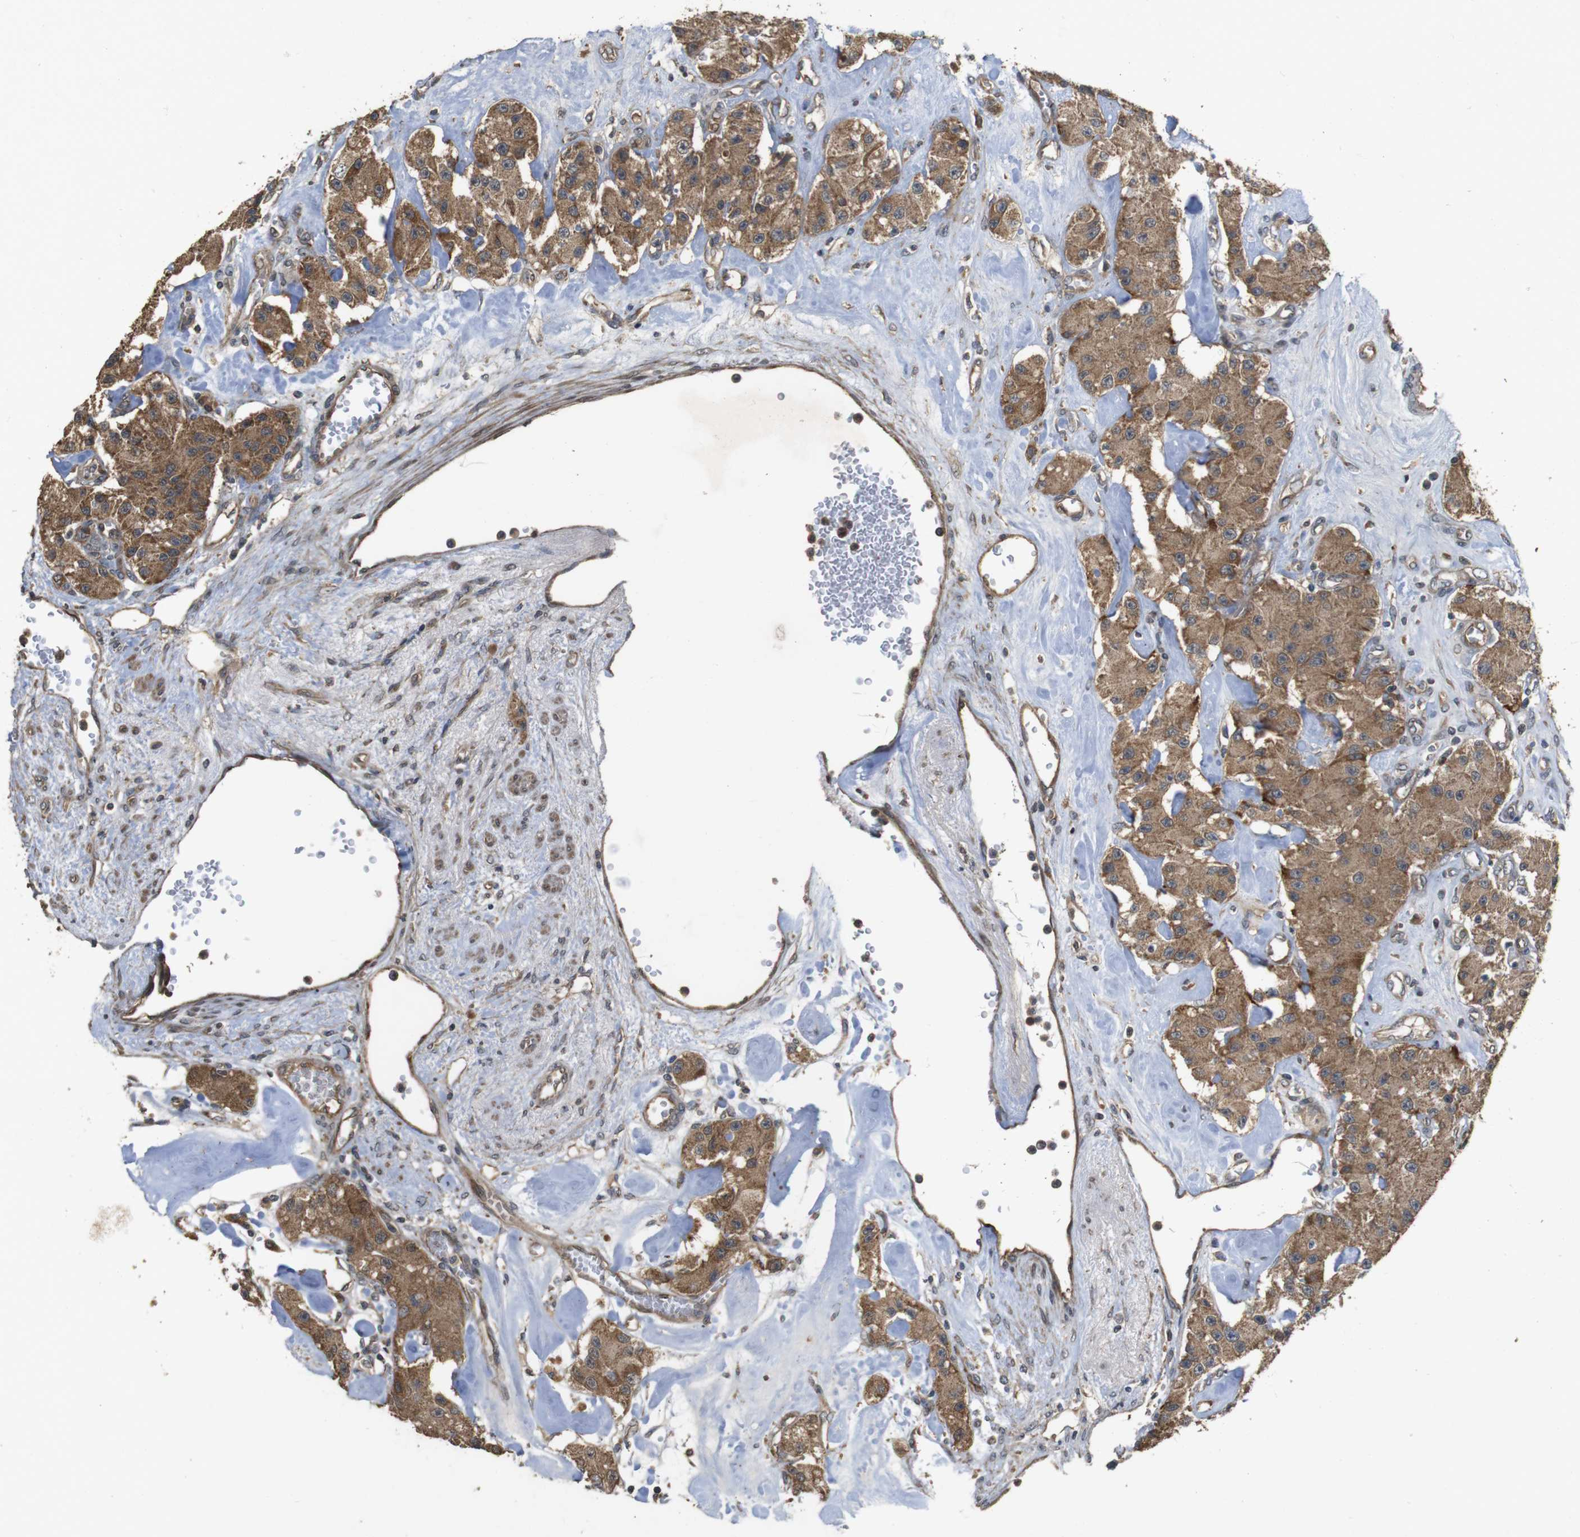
{"staining": {"intensity": "moderate", "quantity": ">75%", "location": "cytoplasmic/membranous"}, "tissue": "carcinoid", "cell_type": "Tumor cells", "image_type": "cancer", "snomed": [{"axis": "morphology", "description": "Carcinoid, malignant, NOS"}, {"axis": "topography", "description": "Pancreas"}], "caption": "Carcinoid stained with a brown dye exhibits moderate cytoplasmic/membranous positive positivity in approximately >75% of tumor cells.", "gene": "PCDHB10", "patient": {"sex": "male", "age": 41}}